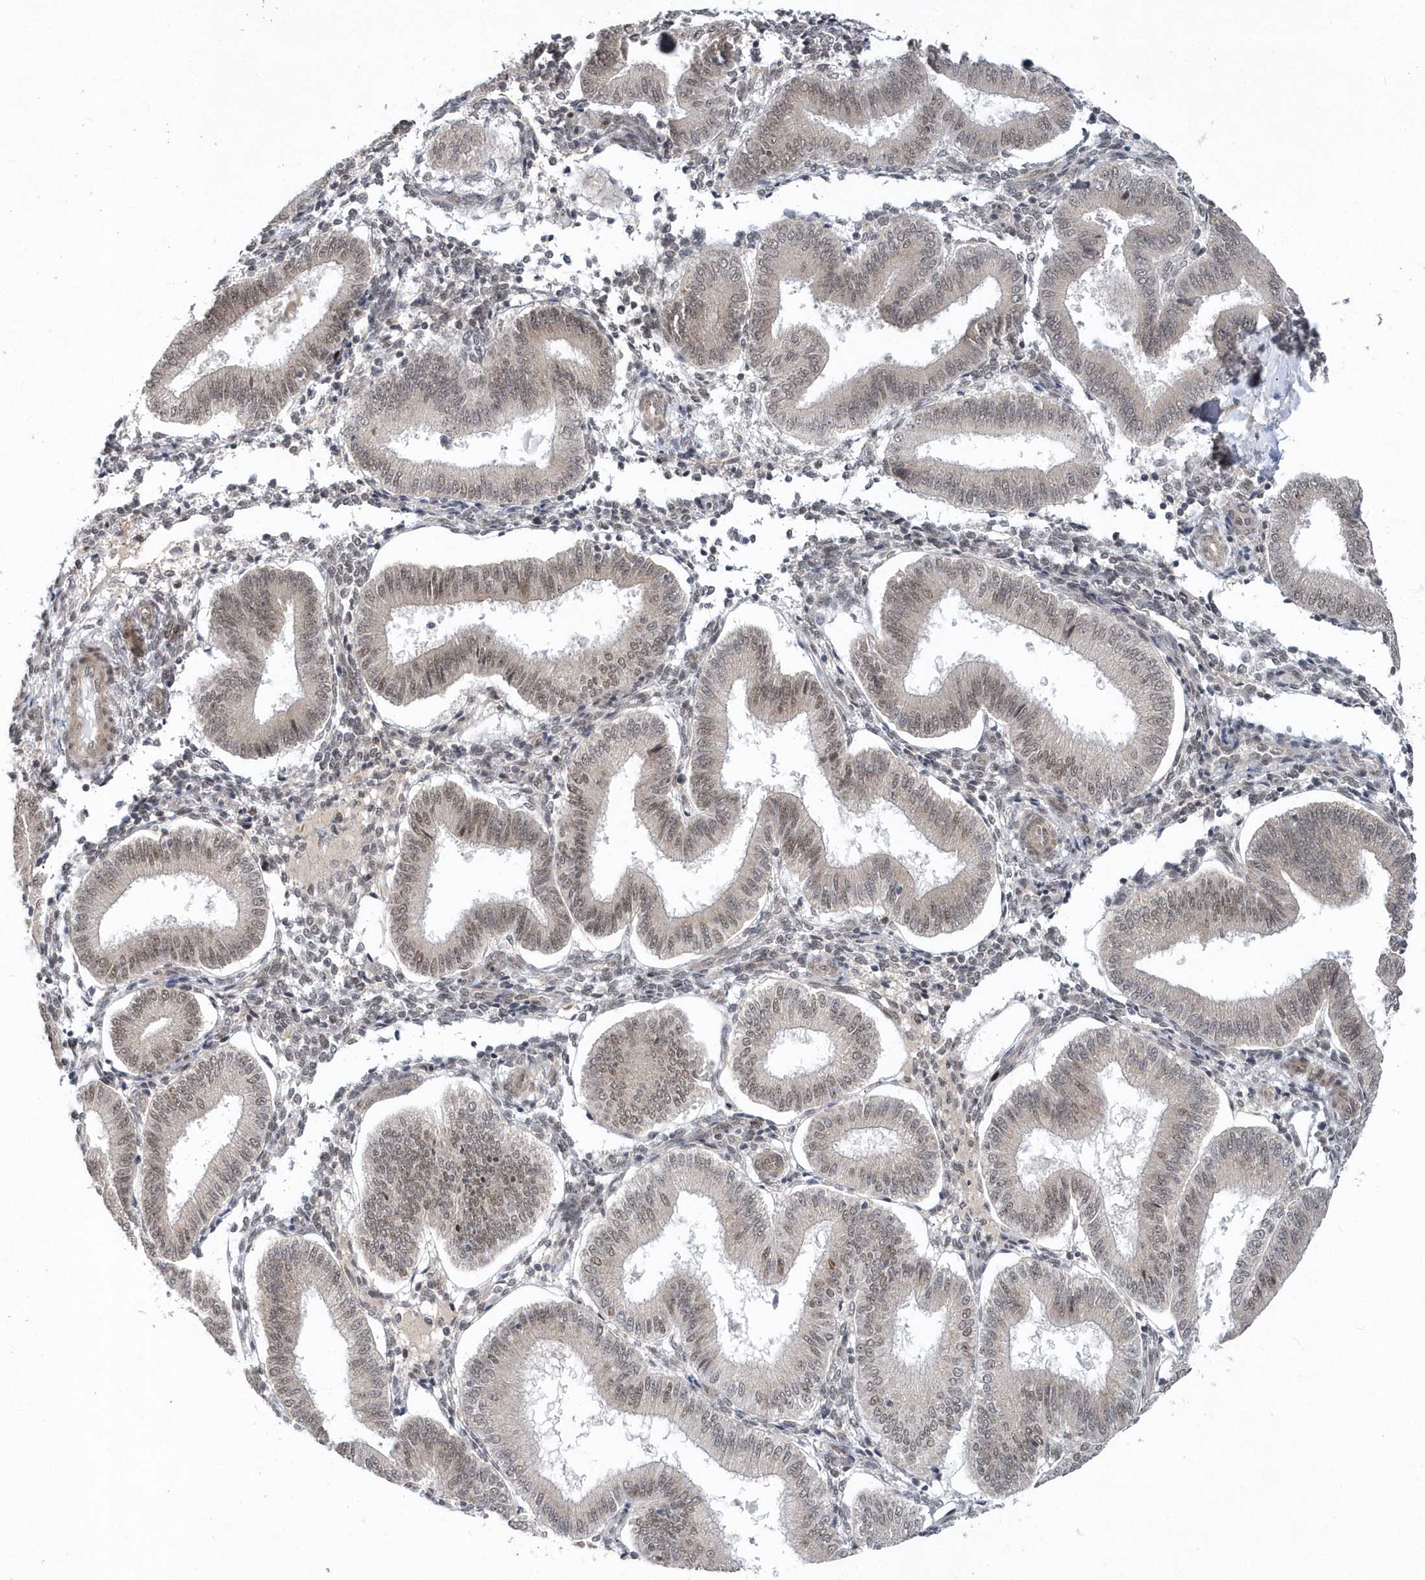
{"staining": {"intensity": "weak", "quantity": "25%-75%", "location": "nuclear"}, "tissue": "endometrium", "cell_type": "Cells in endometrial stroma", "image_type": "normal", "snomed": [{"axis": "morphology", "description": "Normal tissue, NOS"}, {"axis": "topography", "description": "Endometrium"}], "caption": "Protein staining demonstrates weak nuclear expression in about 25%-75% of cells in endometrial stroma in unremarkable endometrium. The staining was performed using DAB (3,3'-diaminobenzidine) to visualize the protein expression in brown, while the nuclei were stained in blue with hematoxylin (Magnification: 20x).", "gene": "MXI1", "patient": {"sex": "female", "age": 39}}